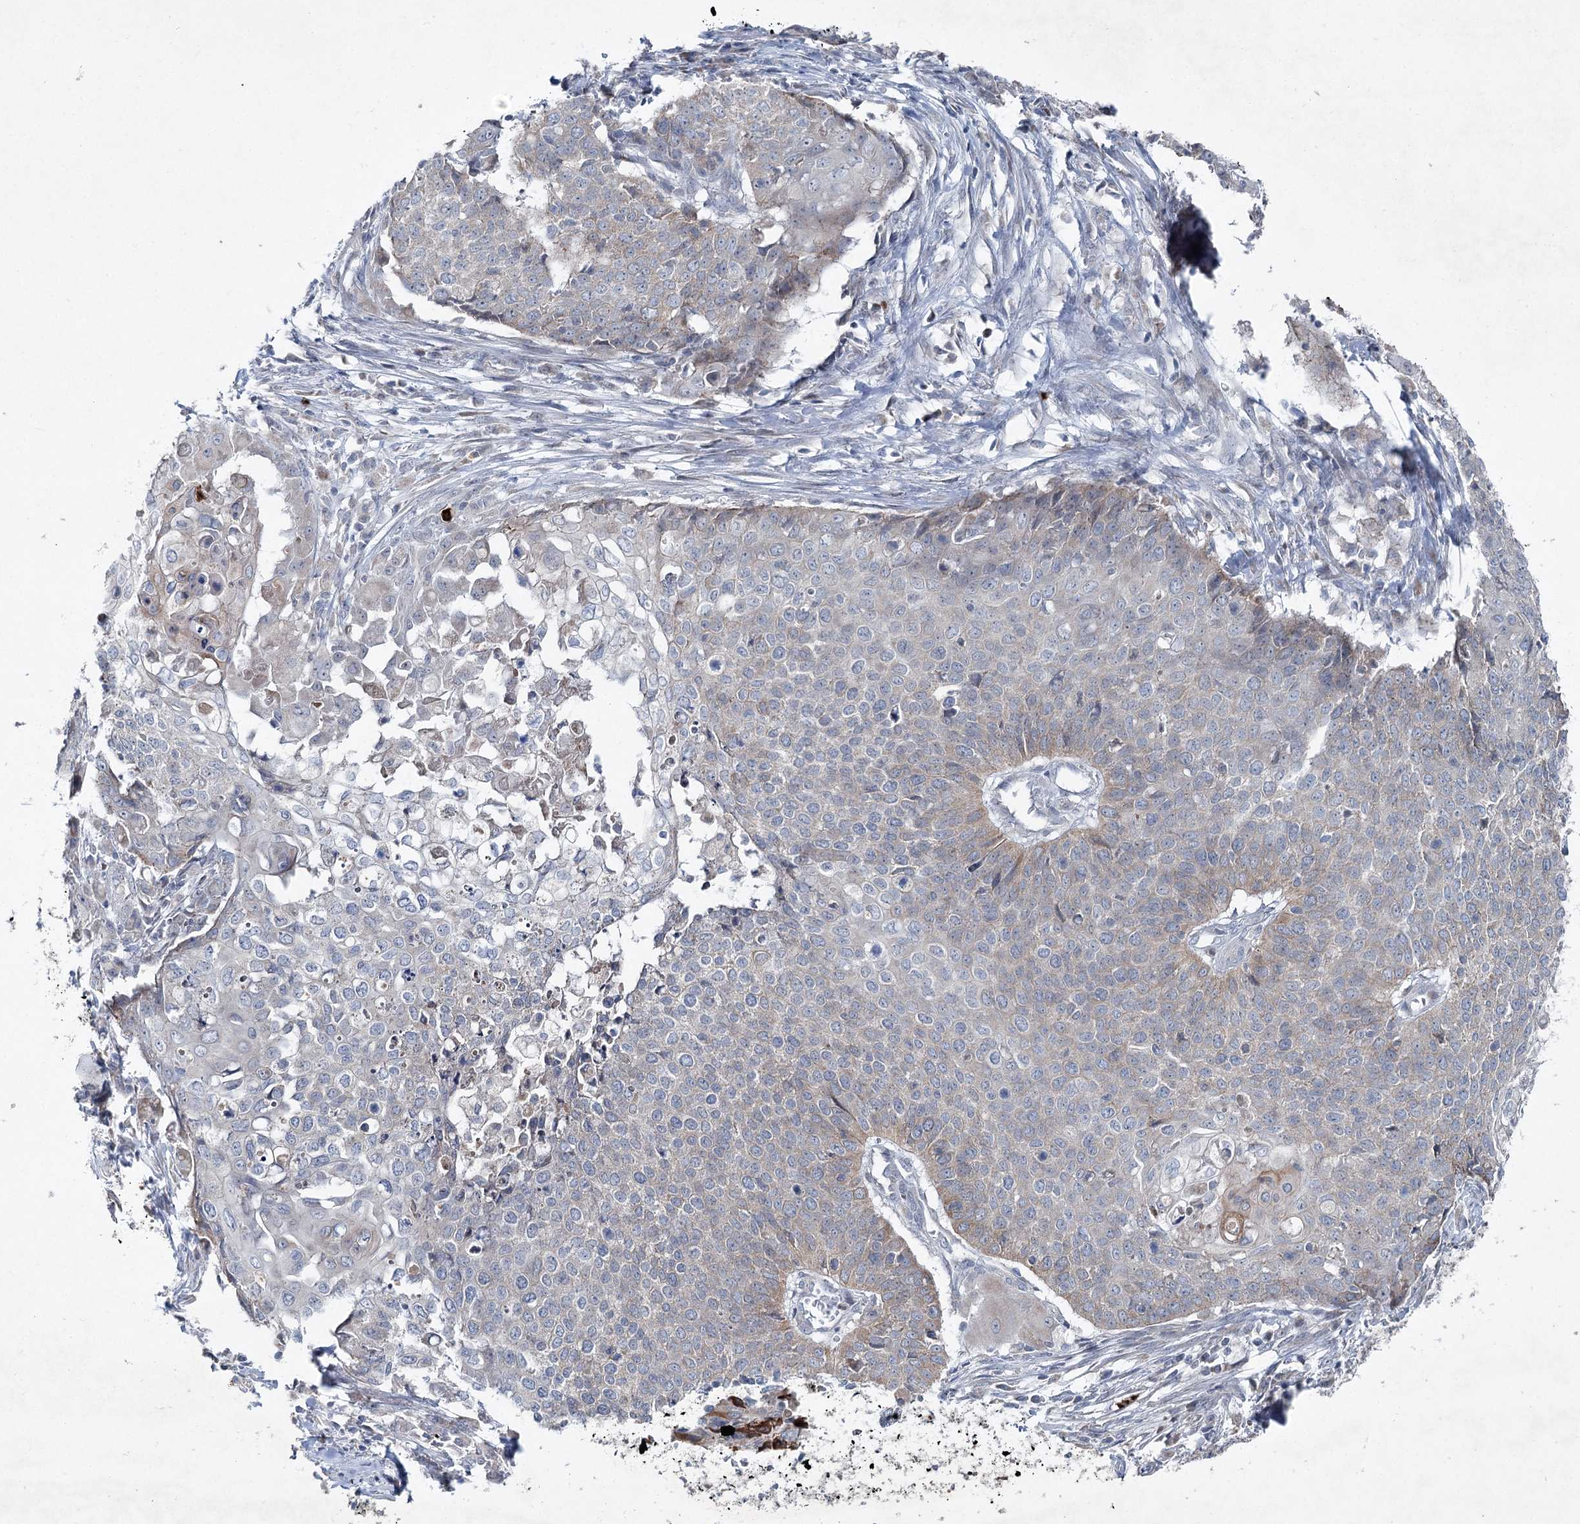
{"staining": {"intensity": "negative", "quantity": "none", "location": "none"}, "tissue": "cervical cancer", "cell_type": "Tumor cells", "image_type": "cancer", "snomed": [{"axis": "morphology", "description": "Squamous cell carcinoma, NOS"}, {"axis": "topography", "description": "Cervix"}], "caption": "Cervical cancer (squamous cell carcinoma) was stained to show a protein in brown. There is no significant positivity in tumor cells.", "gene": "PLA2G12A", "patient": {"sex": "female", "age": 39}}